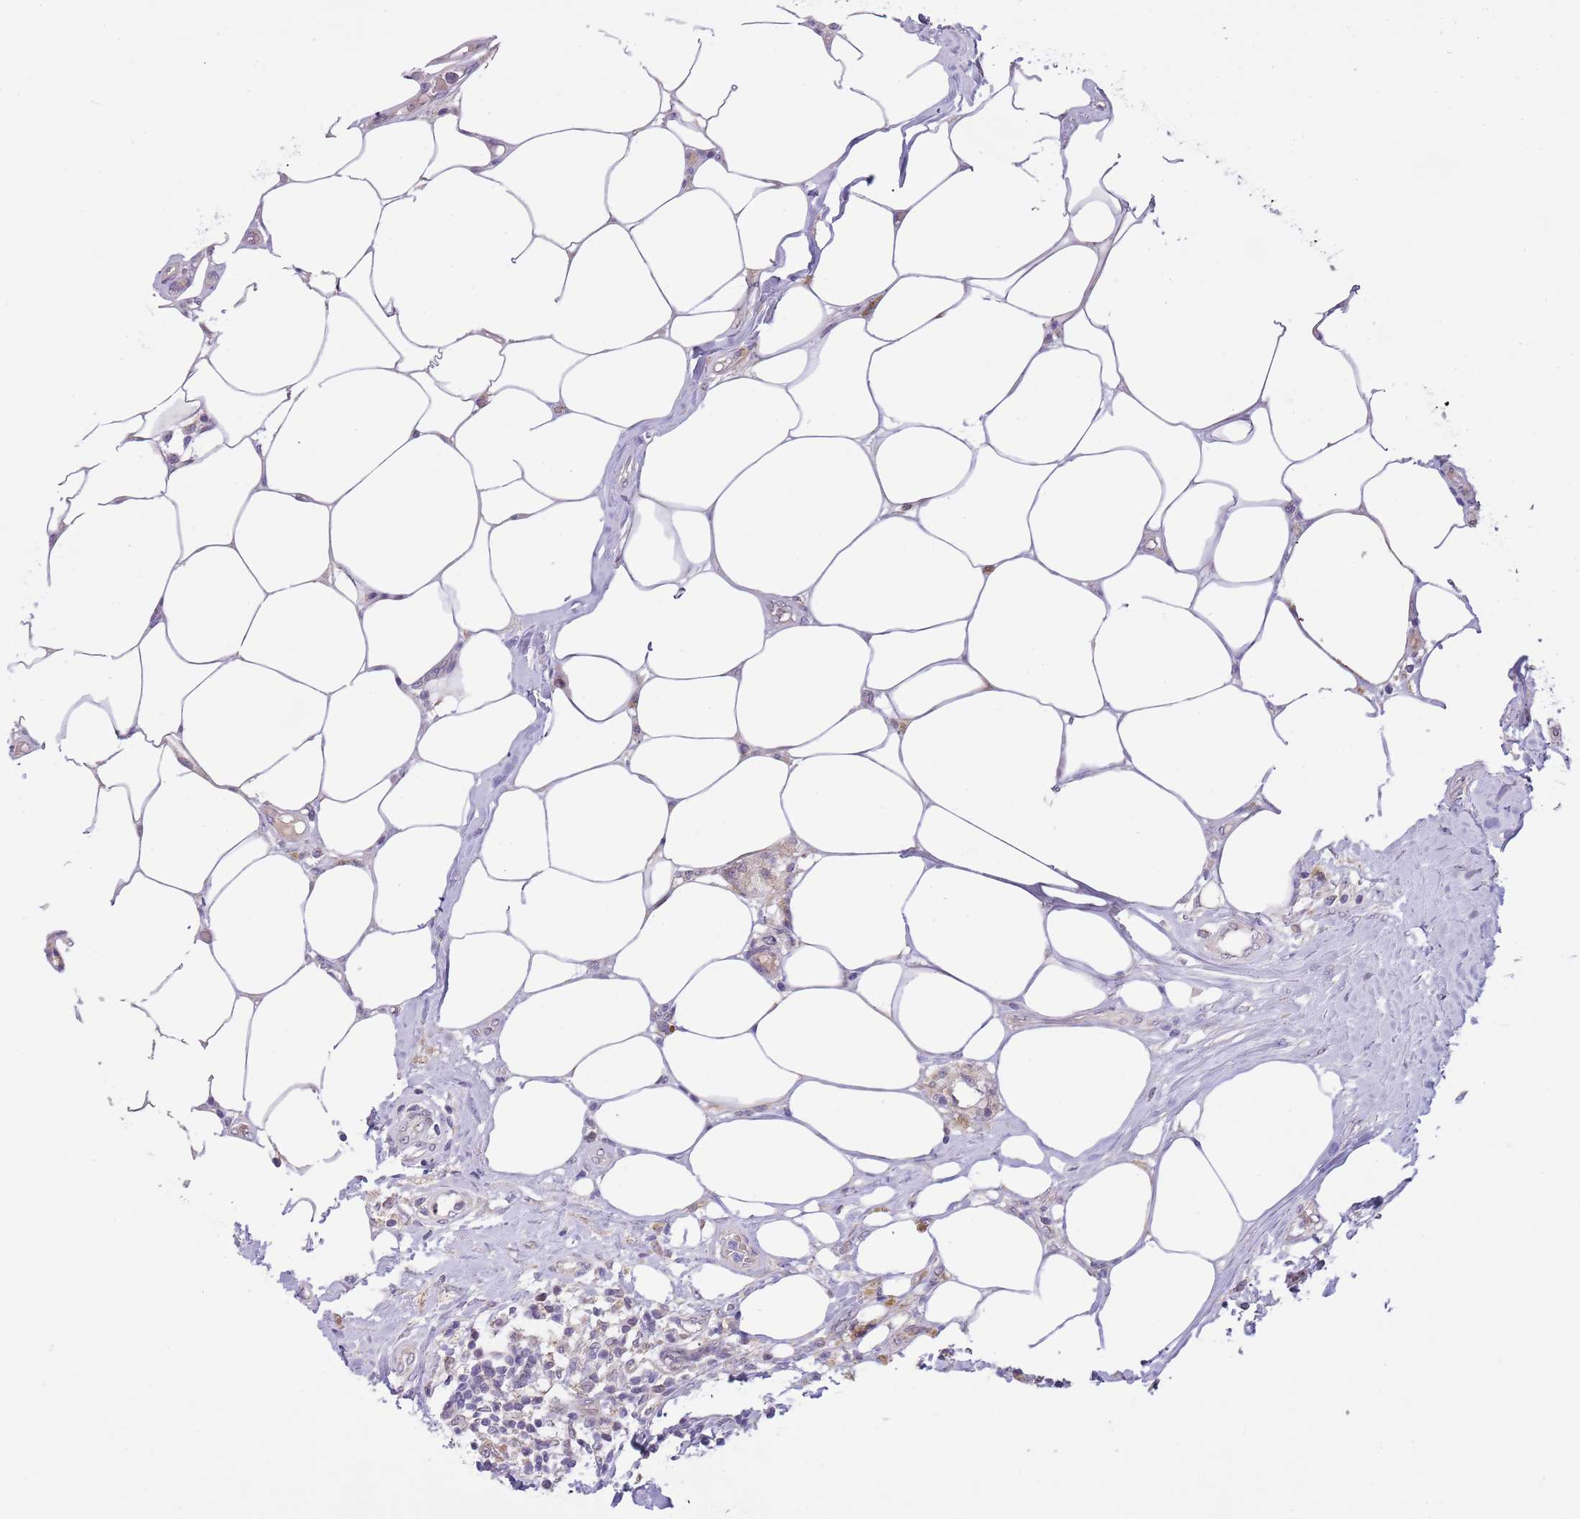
{"staining": {"intensity": "negative", "quantity": "none", "location": "none"}, "tissue": "breast cancer", "cell_type": "Tumor cells", "image_type": "cancer", "snomed": [{"axis": "morphology", "description": "Duct carcinoma"}, {"axis": "topography", "description": "Breast"}], "caption": "Histopathology image shows no significant protein expression in tumor cells of breast cancer (intraductal carcinoma).", "gene": "AP1S2", "patient": {"sex": "female", "age": 73}}